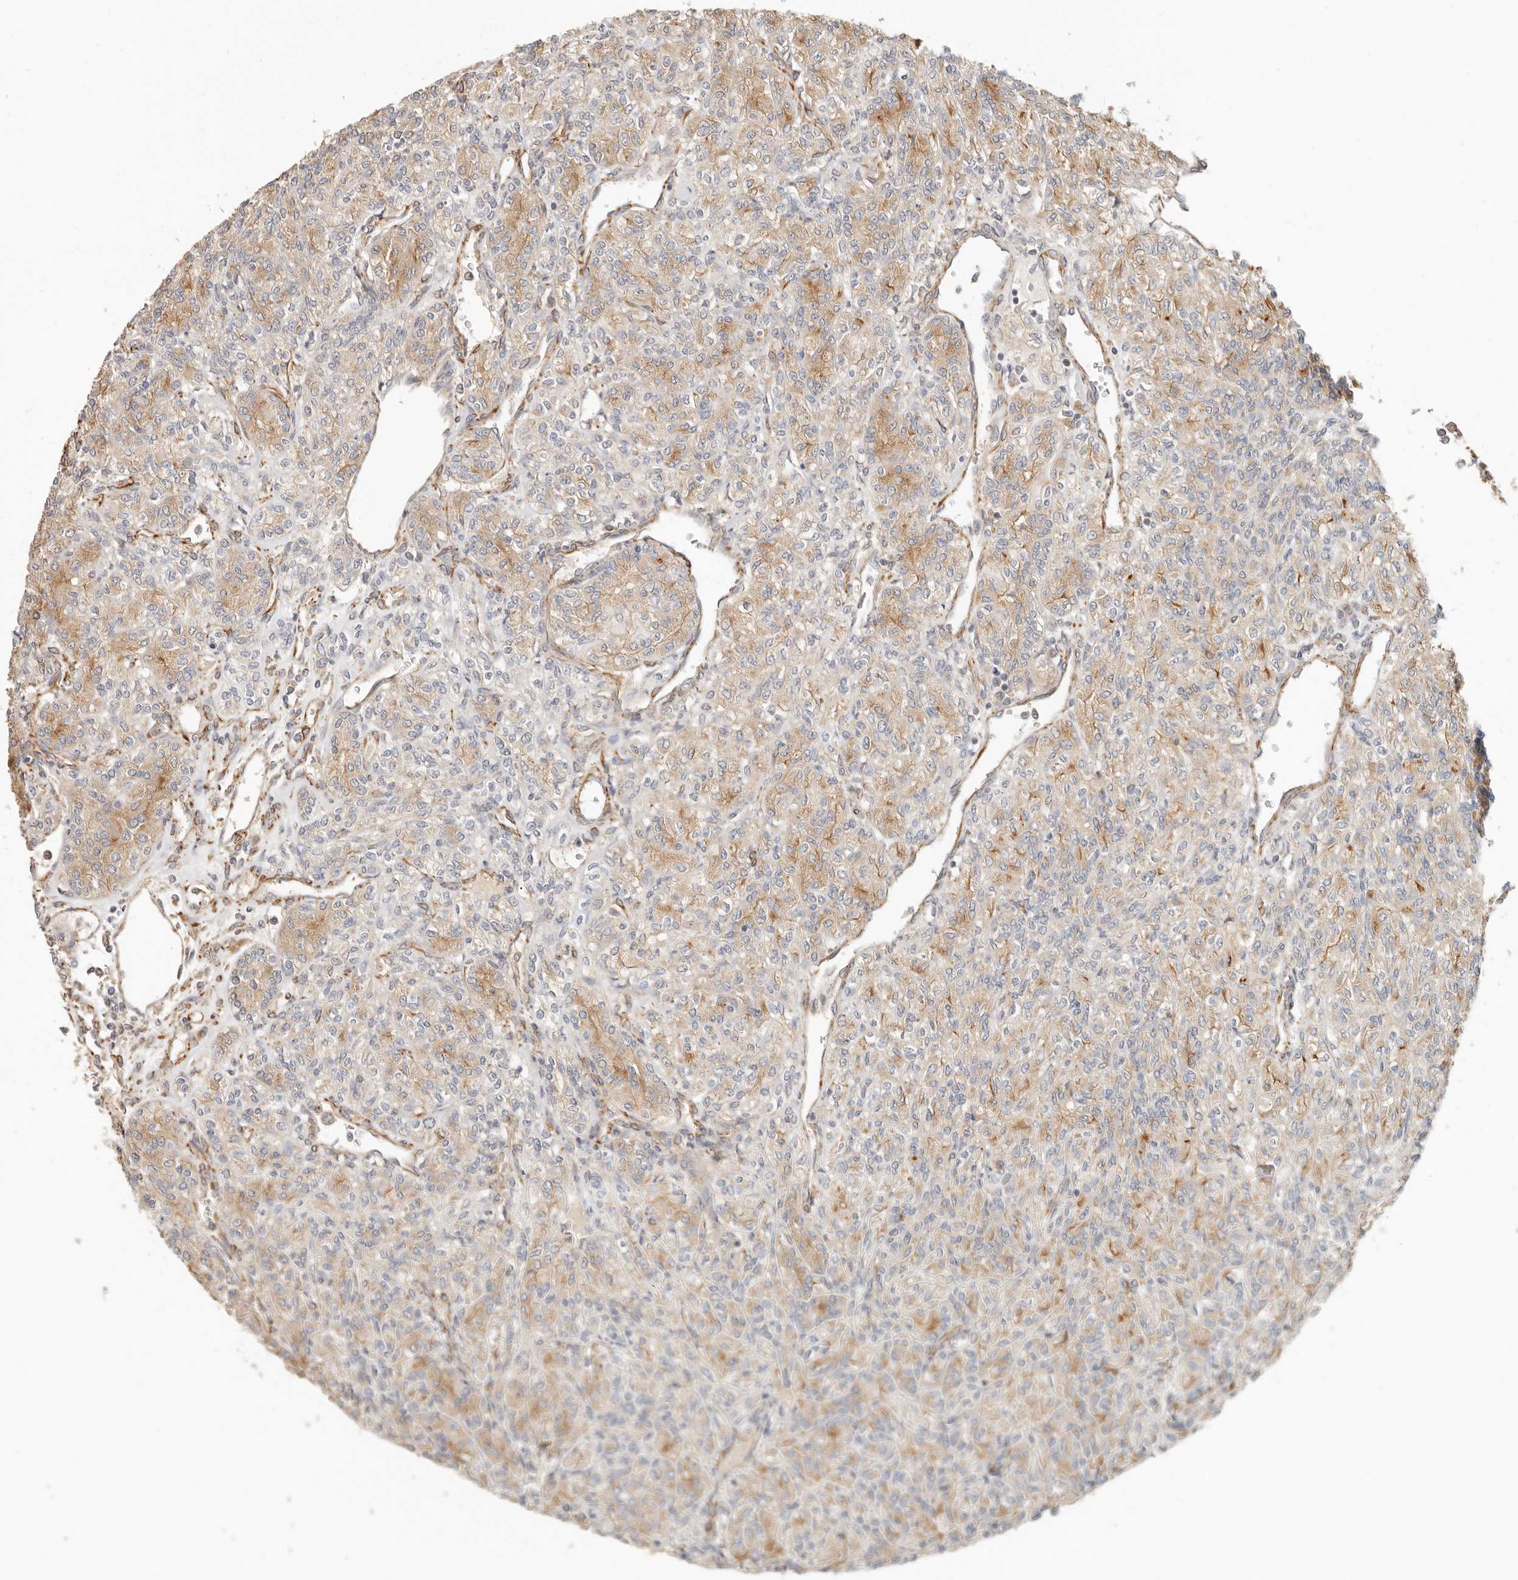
{"staining": {"intensity": "moderate", "quantity": "25%-75%", "location": "cytoplasmic/membranous"}, "tissue": "renal cancer", "cell_type": "Tumor cells", "image_type": "cancer", "snomed": [{"axis": "morphology", "description": "Adenocarcinoma, NOS"}, {"axis": "topography", "description": "Kidney"}], "caption": "Renal cancer (adenocarcinoma) stained with DAB (3,3'-diaminobenzidine) IHC demonstrates medium levels of moderate cytoplasmic/membranous staining in approximately 25%-75% of tumor cells.", "gene": "SPRING1", "patient": {"sex": "male", "age": 77}}